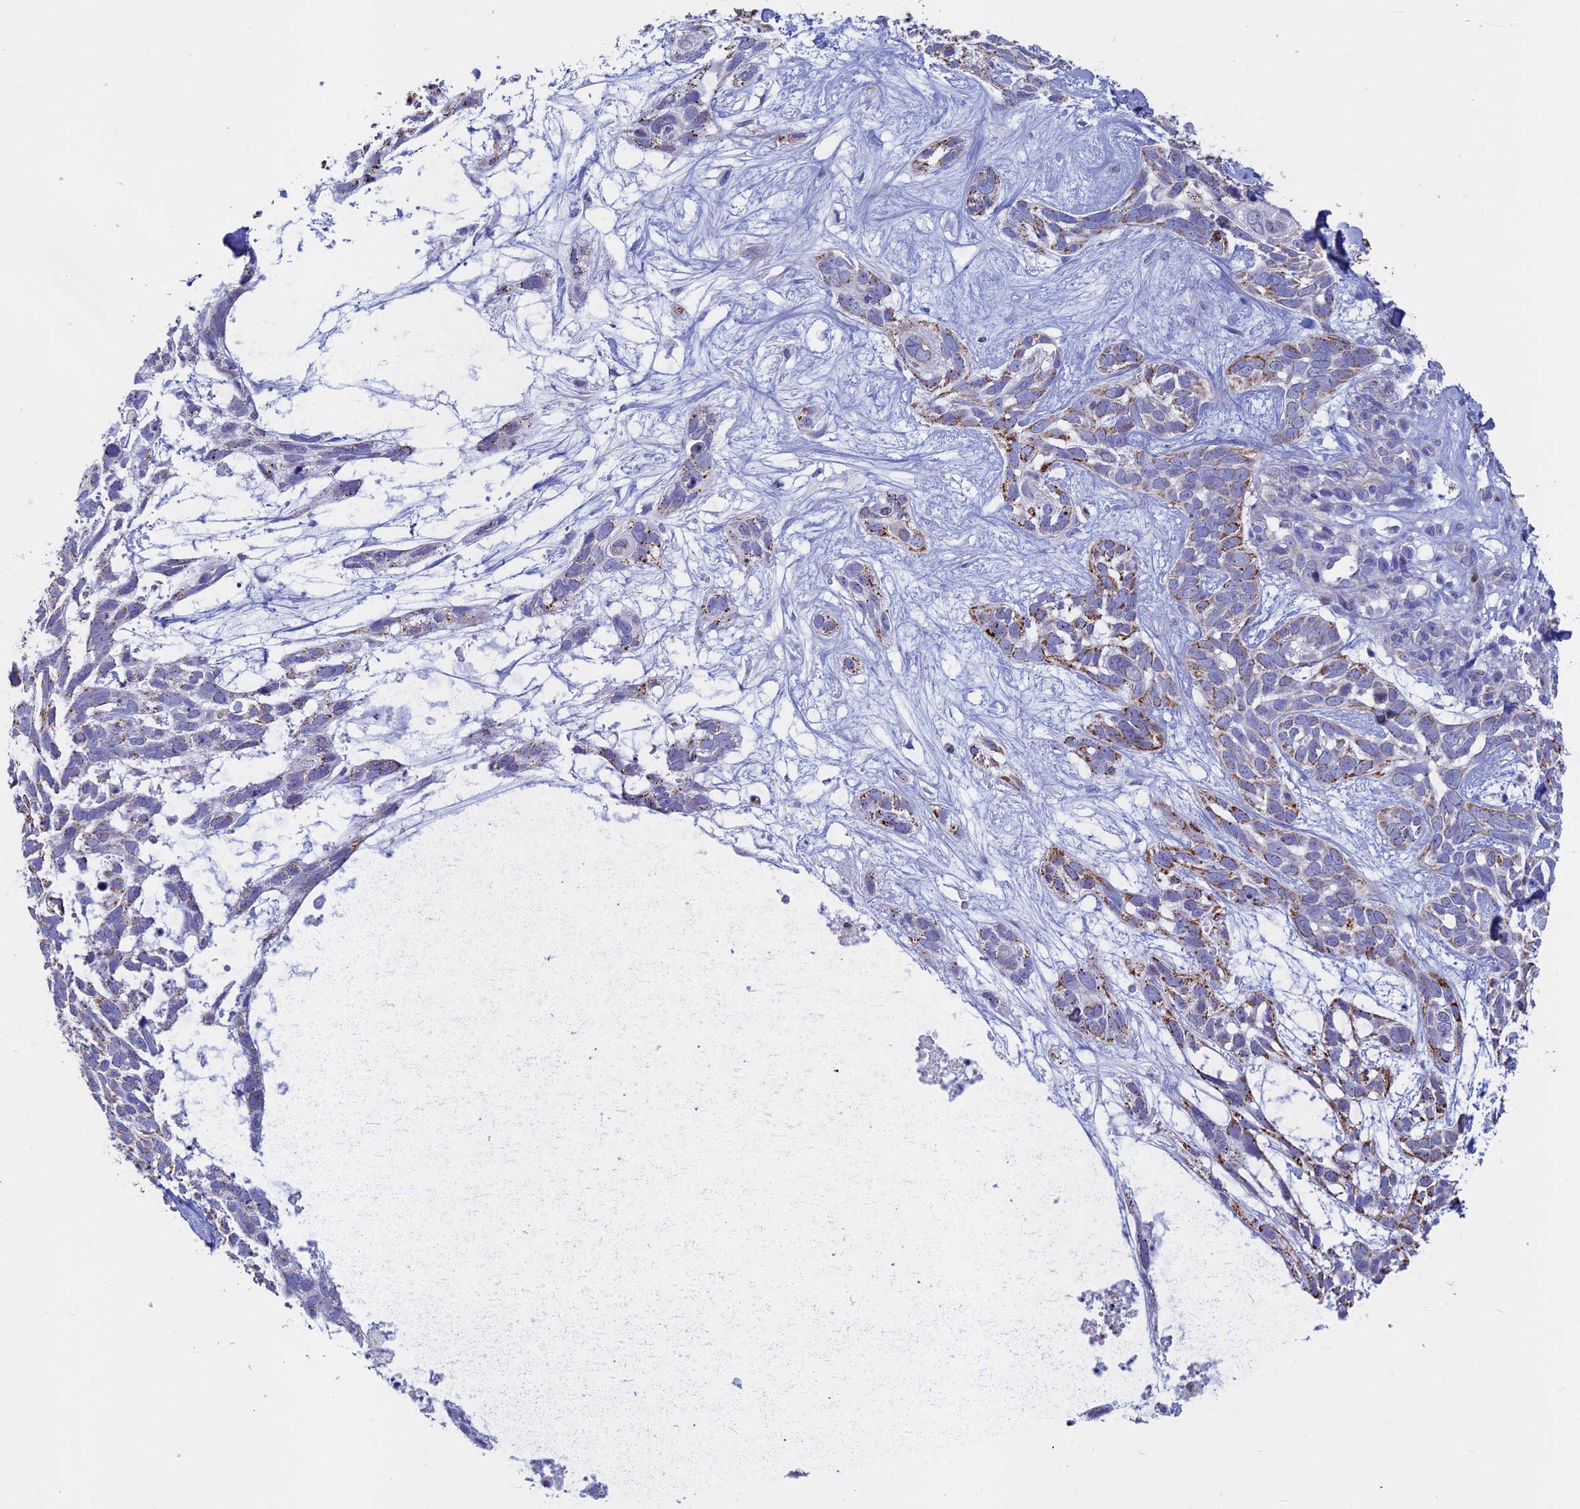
{"staining": {"intensity": "moderate", "quantity": "<25%", "location": "cytoplasmic/membranous"}, "tissue": "skin cancer", "cell_type": "Tumor cells", "image_type": "cancer", "snomed": [{"axis": "morphology", "description": "Basal cell carcinoma"}, {"axis": "topography", "description": "Skin"}], "caption": "Protein expression analysis of basal cell carcinoma (skin) displays moderate cytoplasmic/membranous staining in about <25% of tumor cells.", "gene": "ACSS1", "patient": {"sex": "male", "age": 88}}